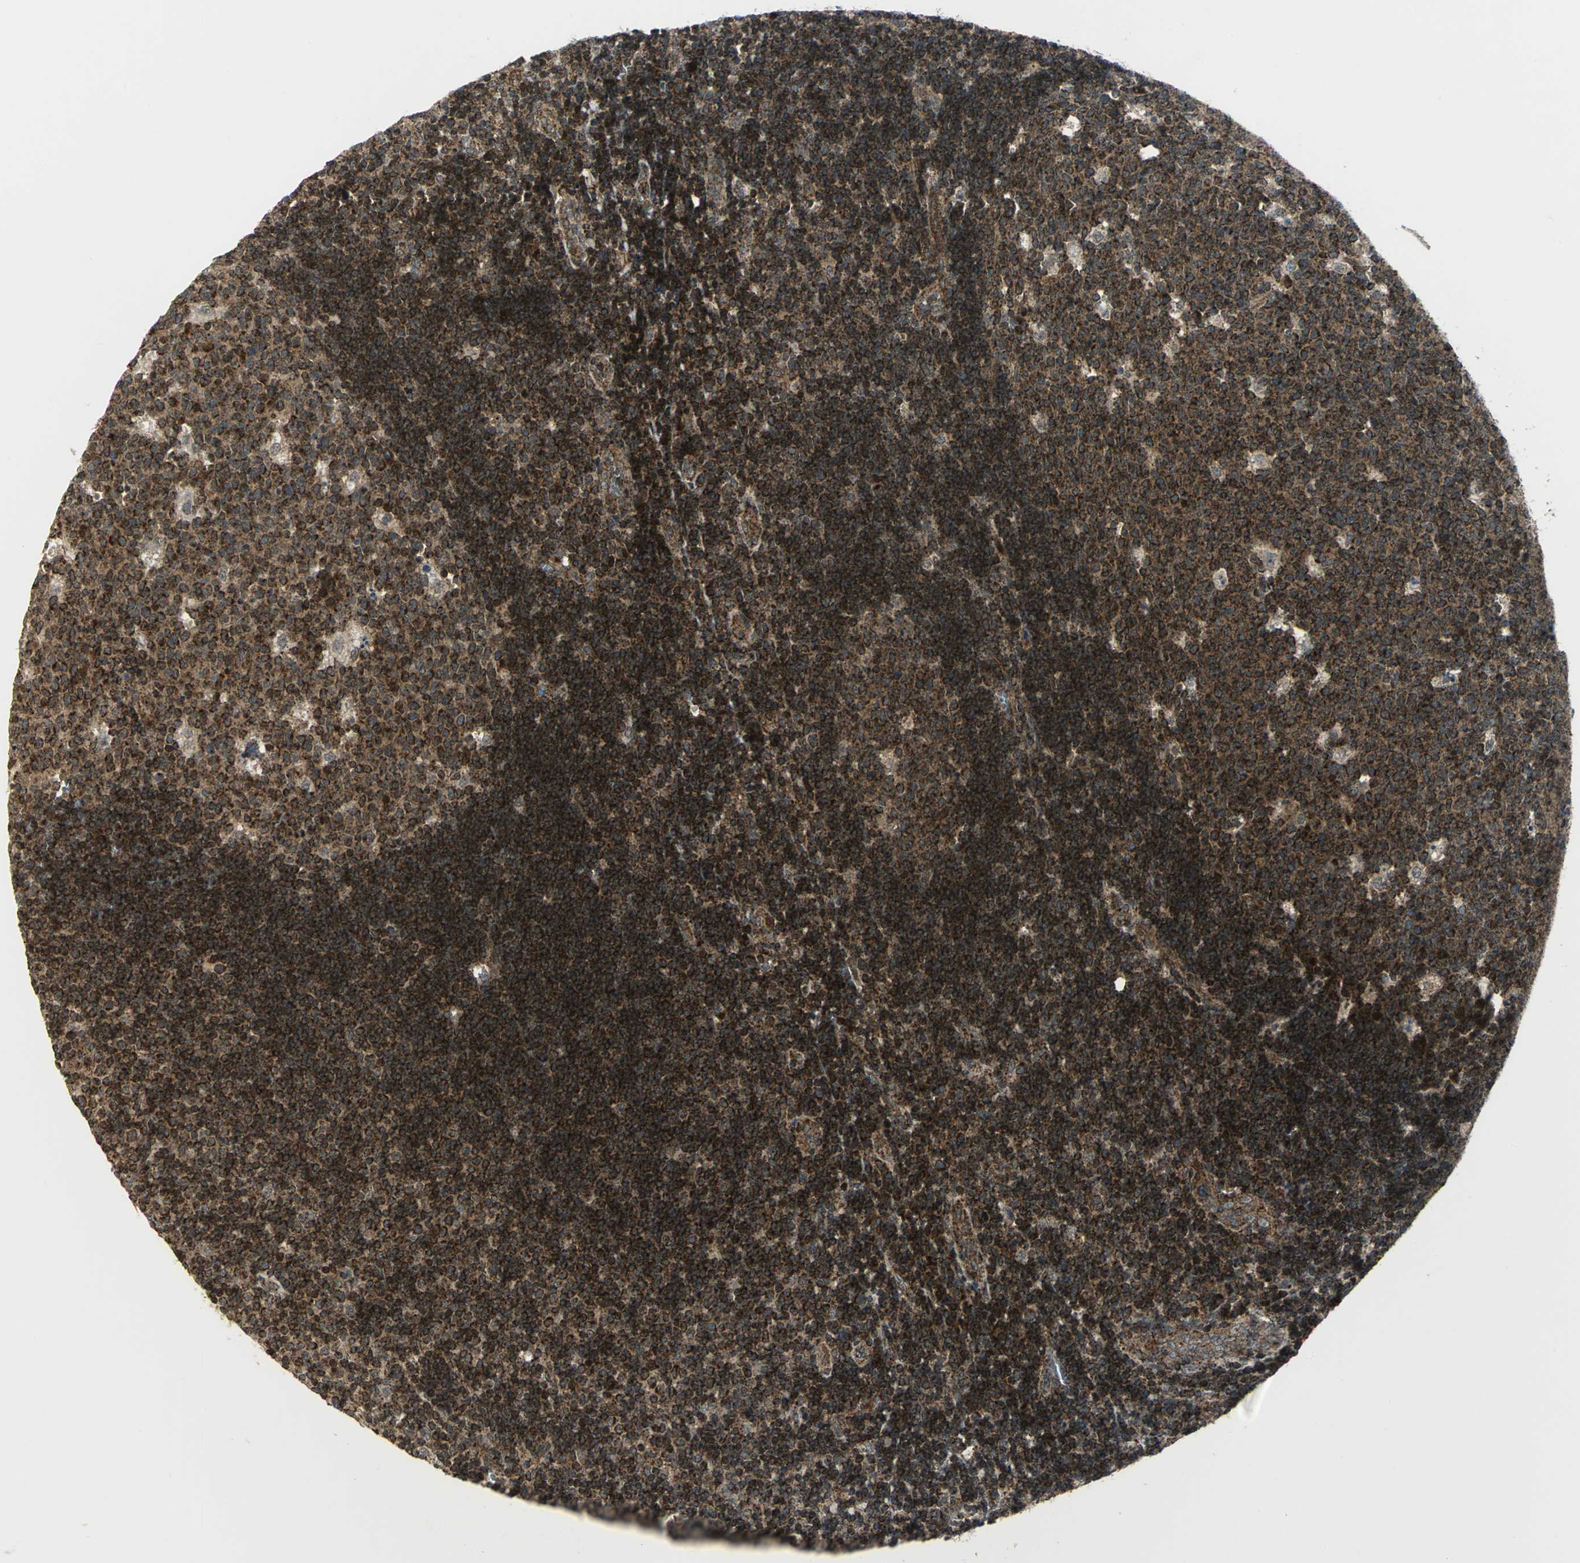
{"staining": {"intensity": "strong", "quantity": ">75%", "location": "cytoplasmic/membranous"}, "tissue": "lymph node", "cell_type": "Germinal center cells", "image_type": "normal", "snomed": [{"axis": "morphology", "description": "Normal tissue, NOS"}, {"axis": "topography", "description": "Lymph node"}, {"axis": "topography", "description": "Salivary gland"}], "caption": "Human lymph node stained for a protein (brown) reveals strong cytoplasmic/membranous positive positivity in about >75% of germinal center cells.", "gene": "ATP6V1A", "patient": {"sex": "male", "age": 8}}